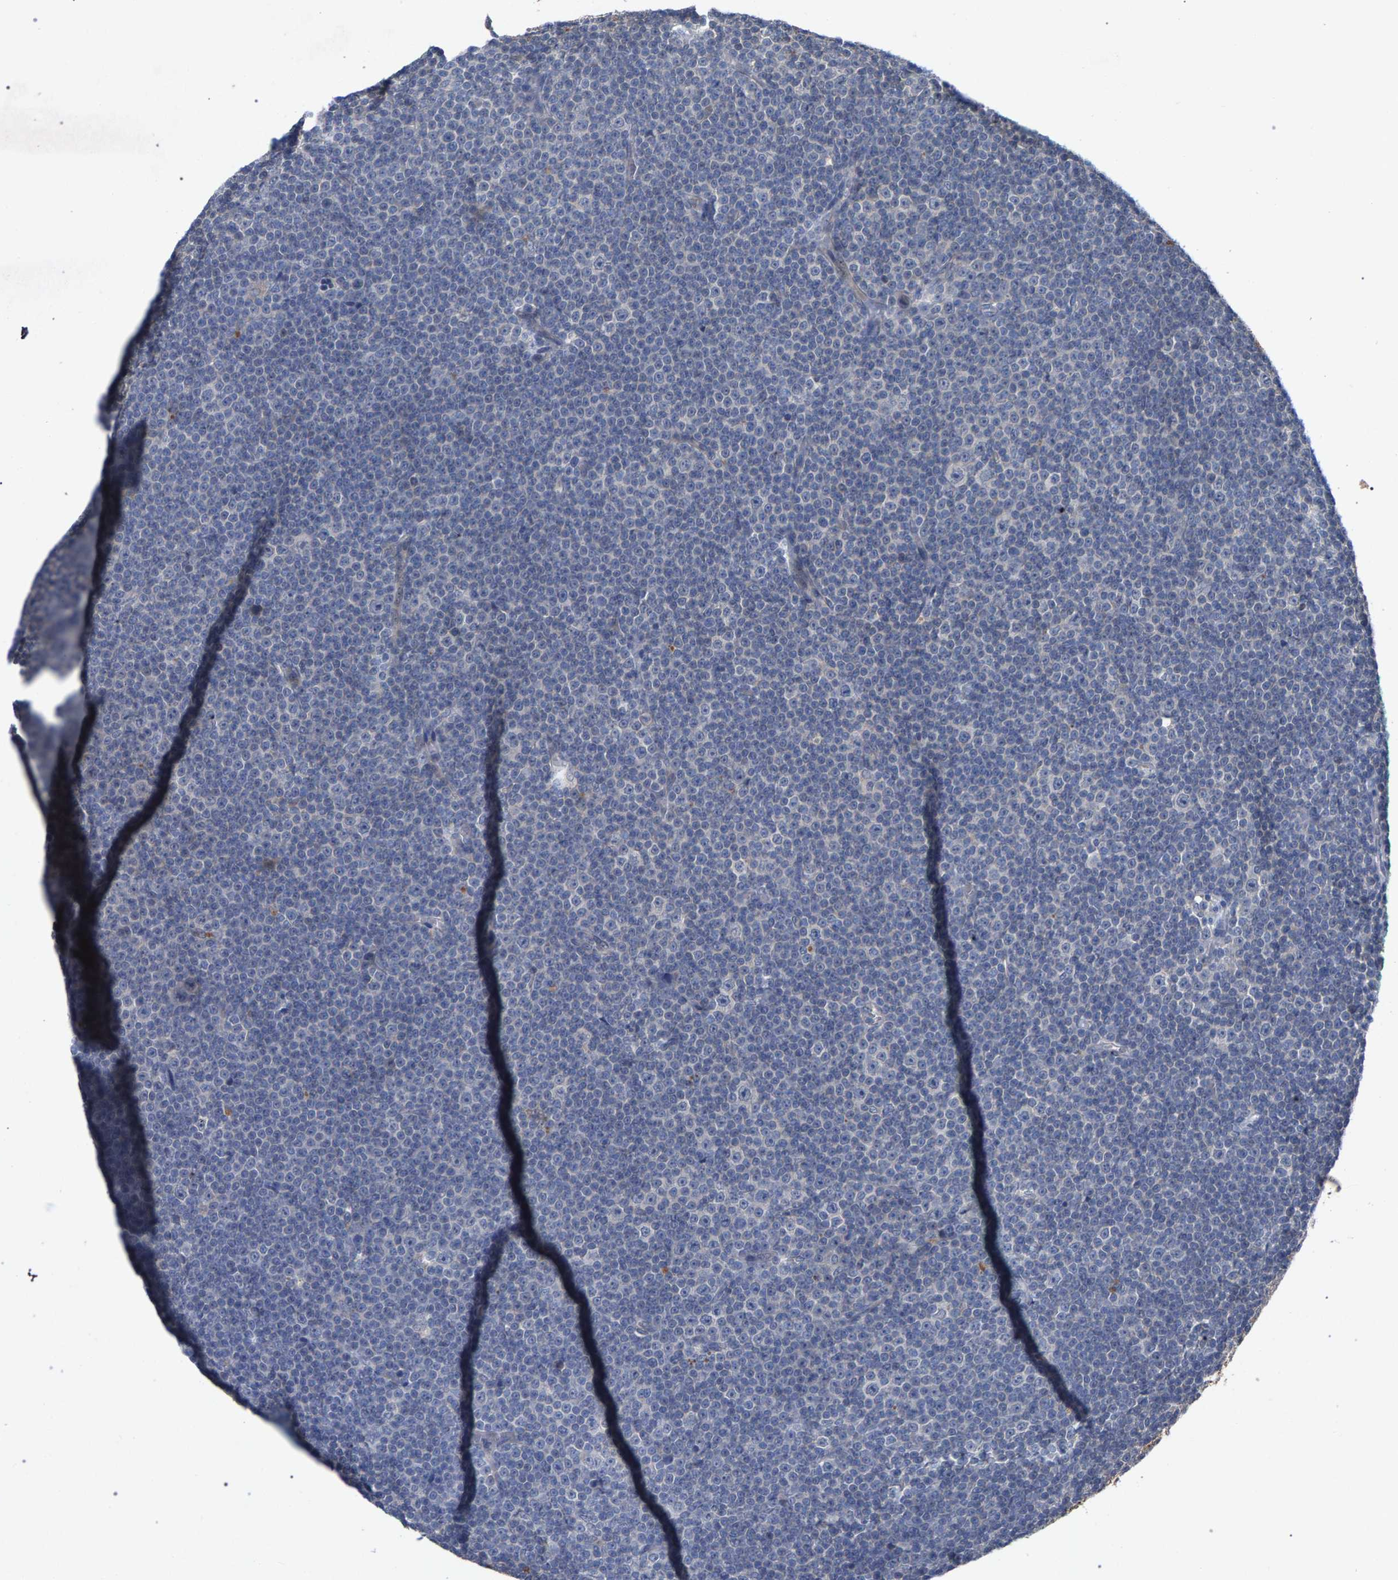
{"staining": {"intensity": "negative", "quantity": "none", "location": "none"}, "tissue": "lymphoma", "cell_type": "Tumor cells", "image_type": "cancer", "snomed": [{"axis": "morphology", "description": "Malignant lymphoma, non-Hodgkin's type, Low grade"}, {"axis": "topography", "description": "Lymph node"}], "caption": "Micrograph shows no protein expression in tumor cells of lymphoma tissue.", "gene": "SLC4A4", "patient": {"sex": "female", "age": 67}}